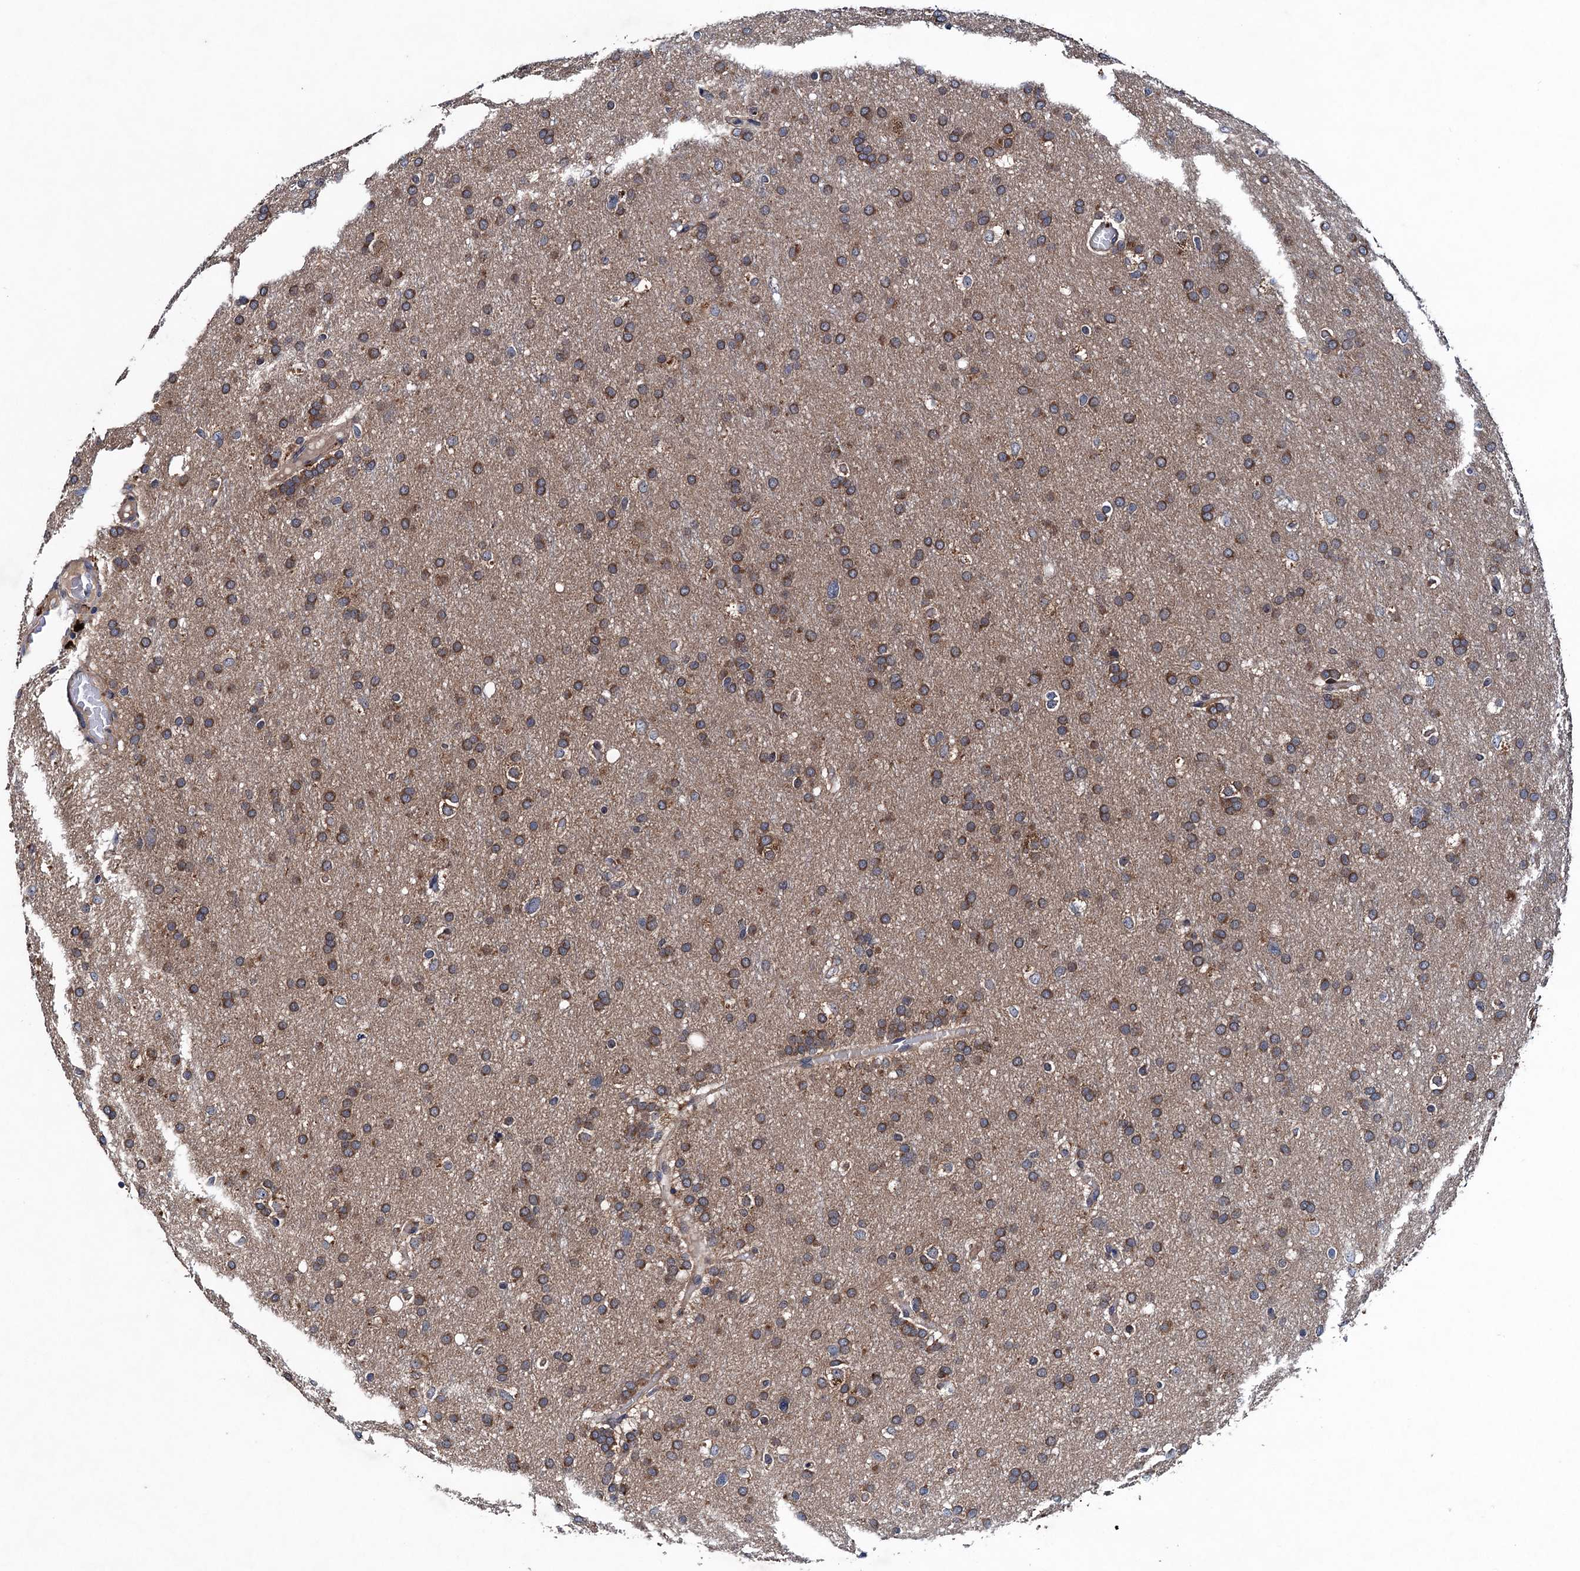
{"staining": {"intensity": "moderate", "quantity": ">75%", "location": "cytoplasmic/membranous"}, "tissue": "glioma", "cell_type": "Tumor cells", "image_type": "cancer", "snomed": [{"axis": "morphology", "description": "Glioma, malignant, High grade"}, {"axis": "topography", "description": "Cerebral cortex"}], "caption": "The image shows staining of glioma, revealing moderate cytoplasmic/membranous protein expression (brown color) within tumor cells.", "gene": "BLTP3B", "patient": {"sex": "female", "age": 36}}